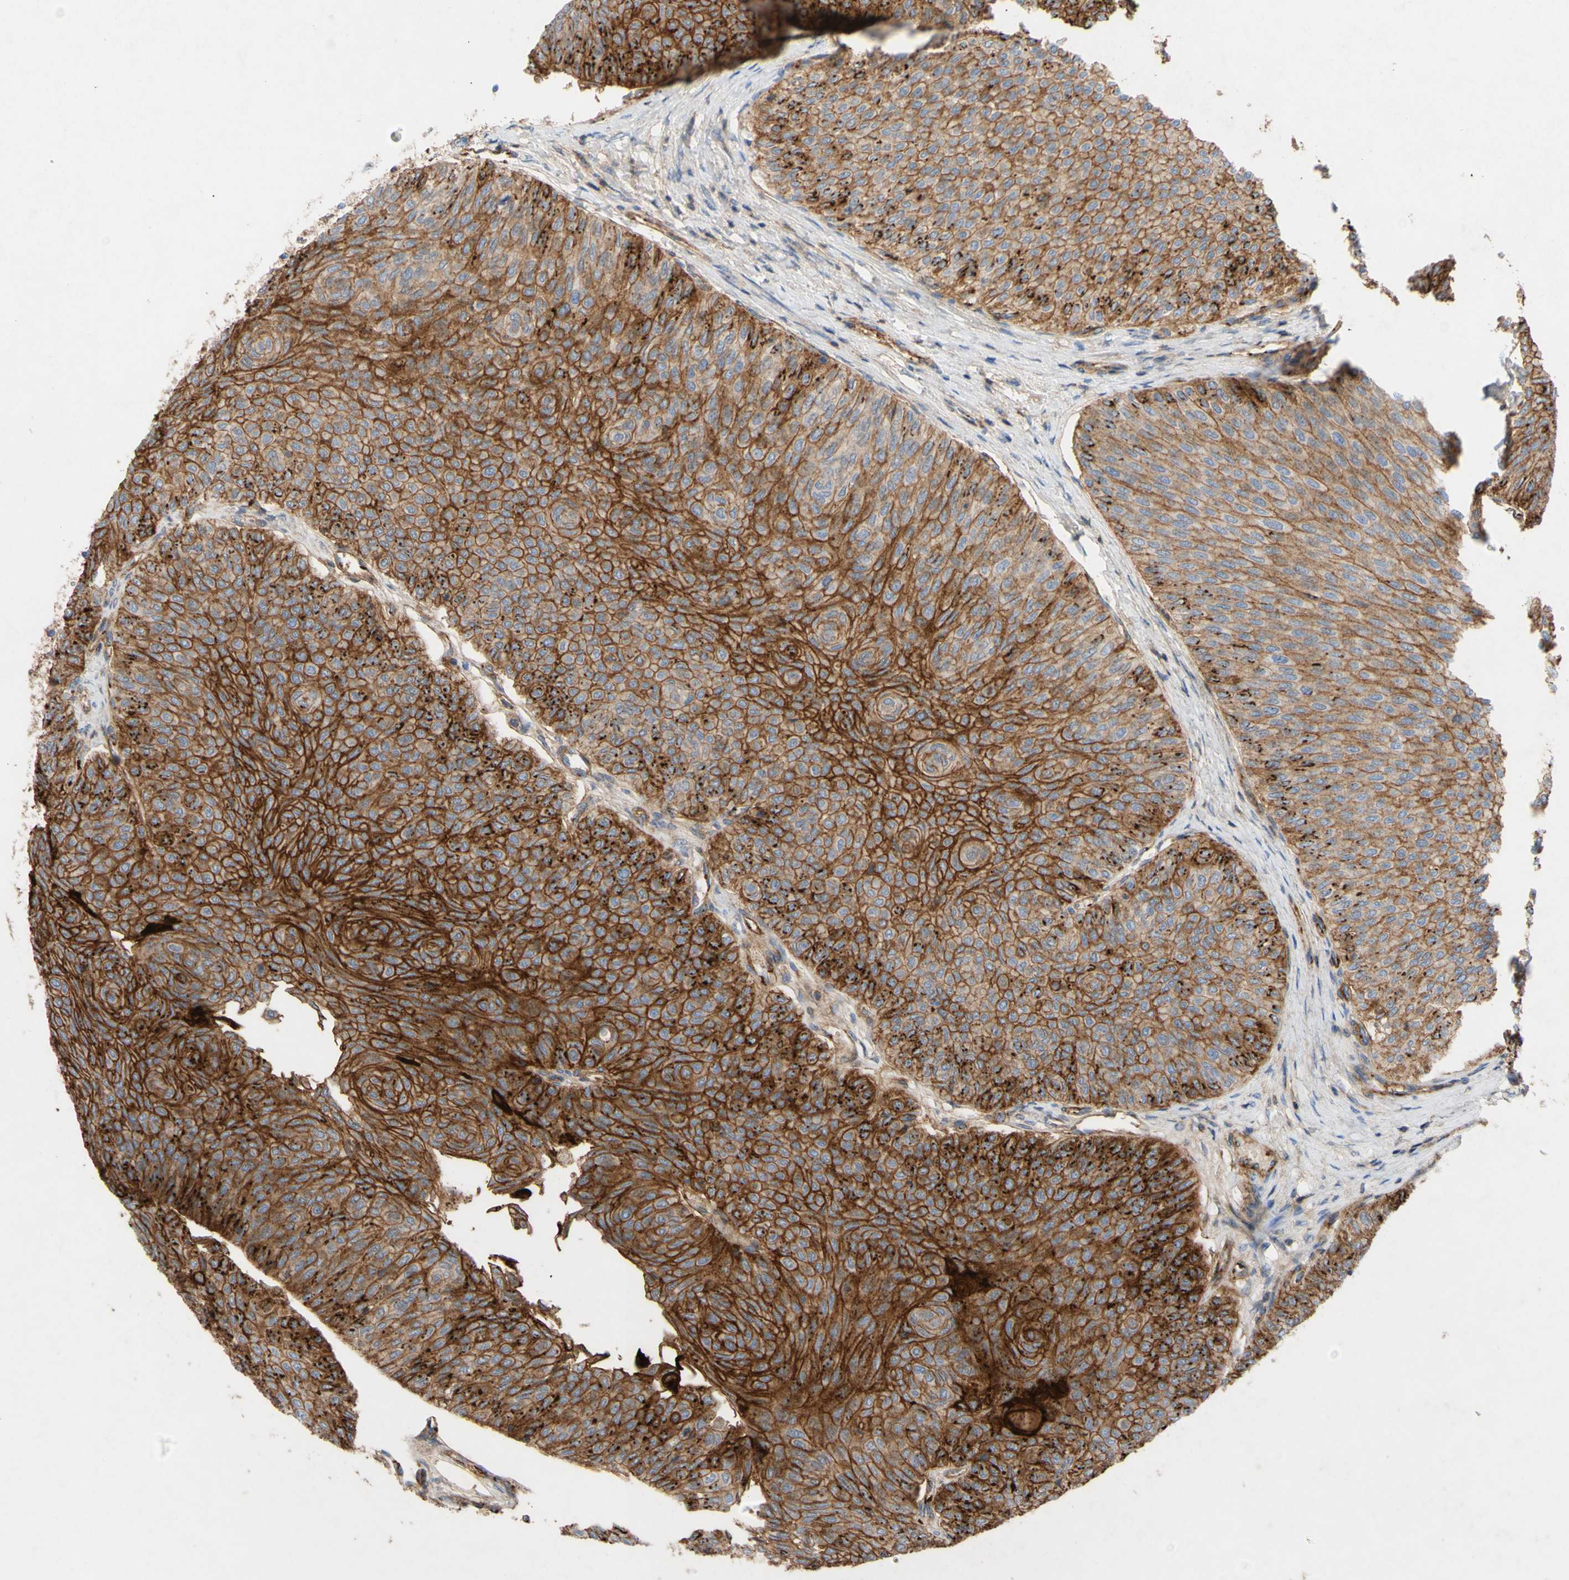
{"staining": {"intensity": "moderate", "quantity": ">75%", "location": "cytoplasmic/membranous"}, "tissue": "urothelial cancer", "cell_type": "Tumor cells", "image_type": "cancer", "snomed": [{"axis": "morphology", "description": "Urothelial carcinoma, Low grade"}, {"axis": "topography", "description": "Urinary bladder"}], "caption": "Protein staining of urothelial carcinoma (low-grade) tissue displays moderate cytoplasmic/membranous positivity in approximately >75% of tumor cells.", "gene": "ATP2A3", "patient": {"sex": "male", "age": 78}}